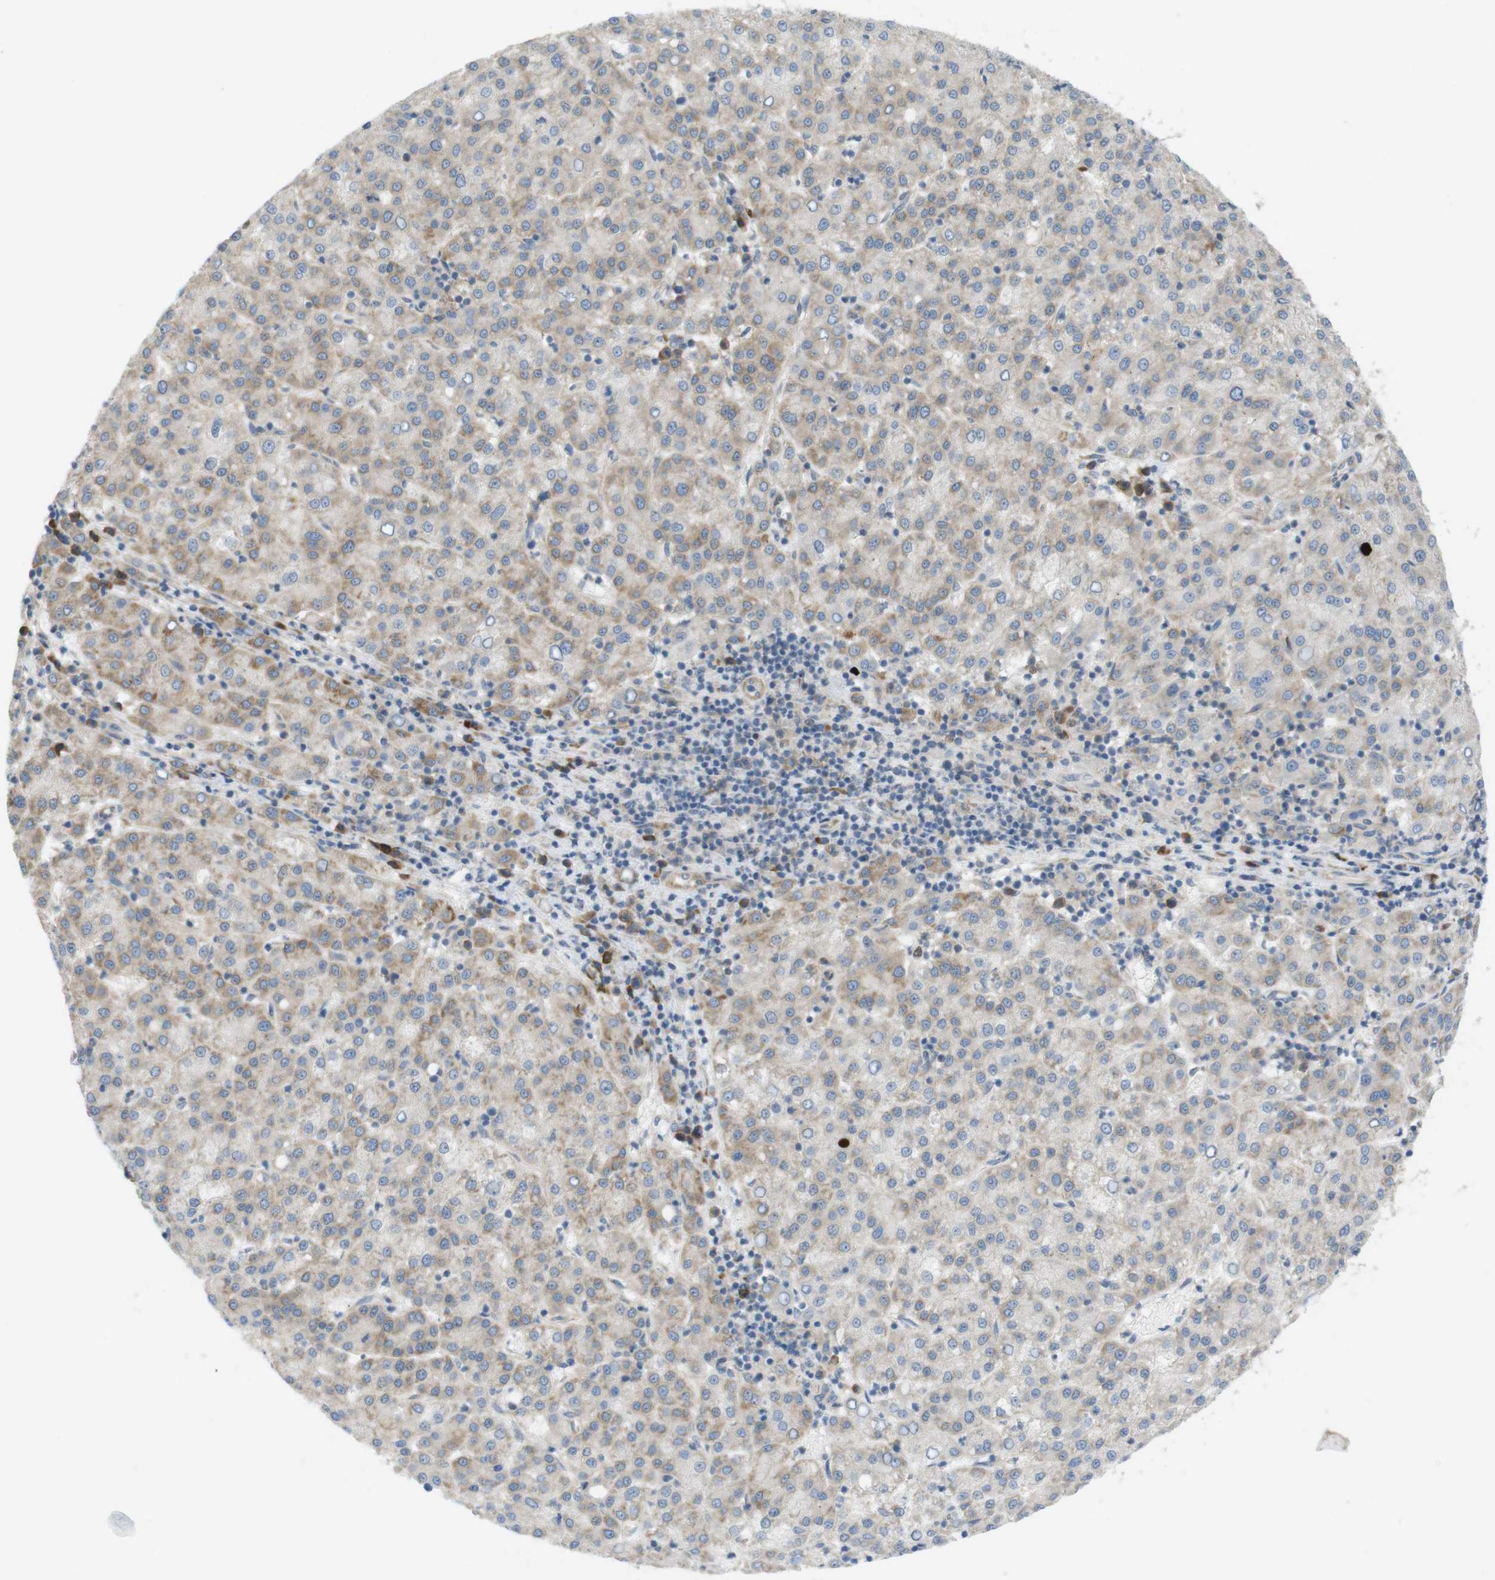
{"staining": {"intensity": "weak", "quantity": ">75%", "location": "cytoplasmic/membranous"}, "tissue": "liver cancer", "cell_type": "Tumor cells", "image_type": "cancer", "snomed": [{"axis": "morphology", "description": "Carcinoma, Hepatocellular, NOS"}, {"axis": "topography", "description": "Liver"}], "caption": "About >75% of tumor cells in hepatocellular carcinoma (liver) display weak cytoplasmic/membranous protein staining as visualized by brown immunohistochemical staining.", "gene": "GJC3", "patient": {"sex": "female", "age": 58}}